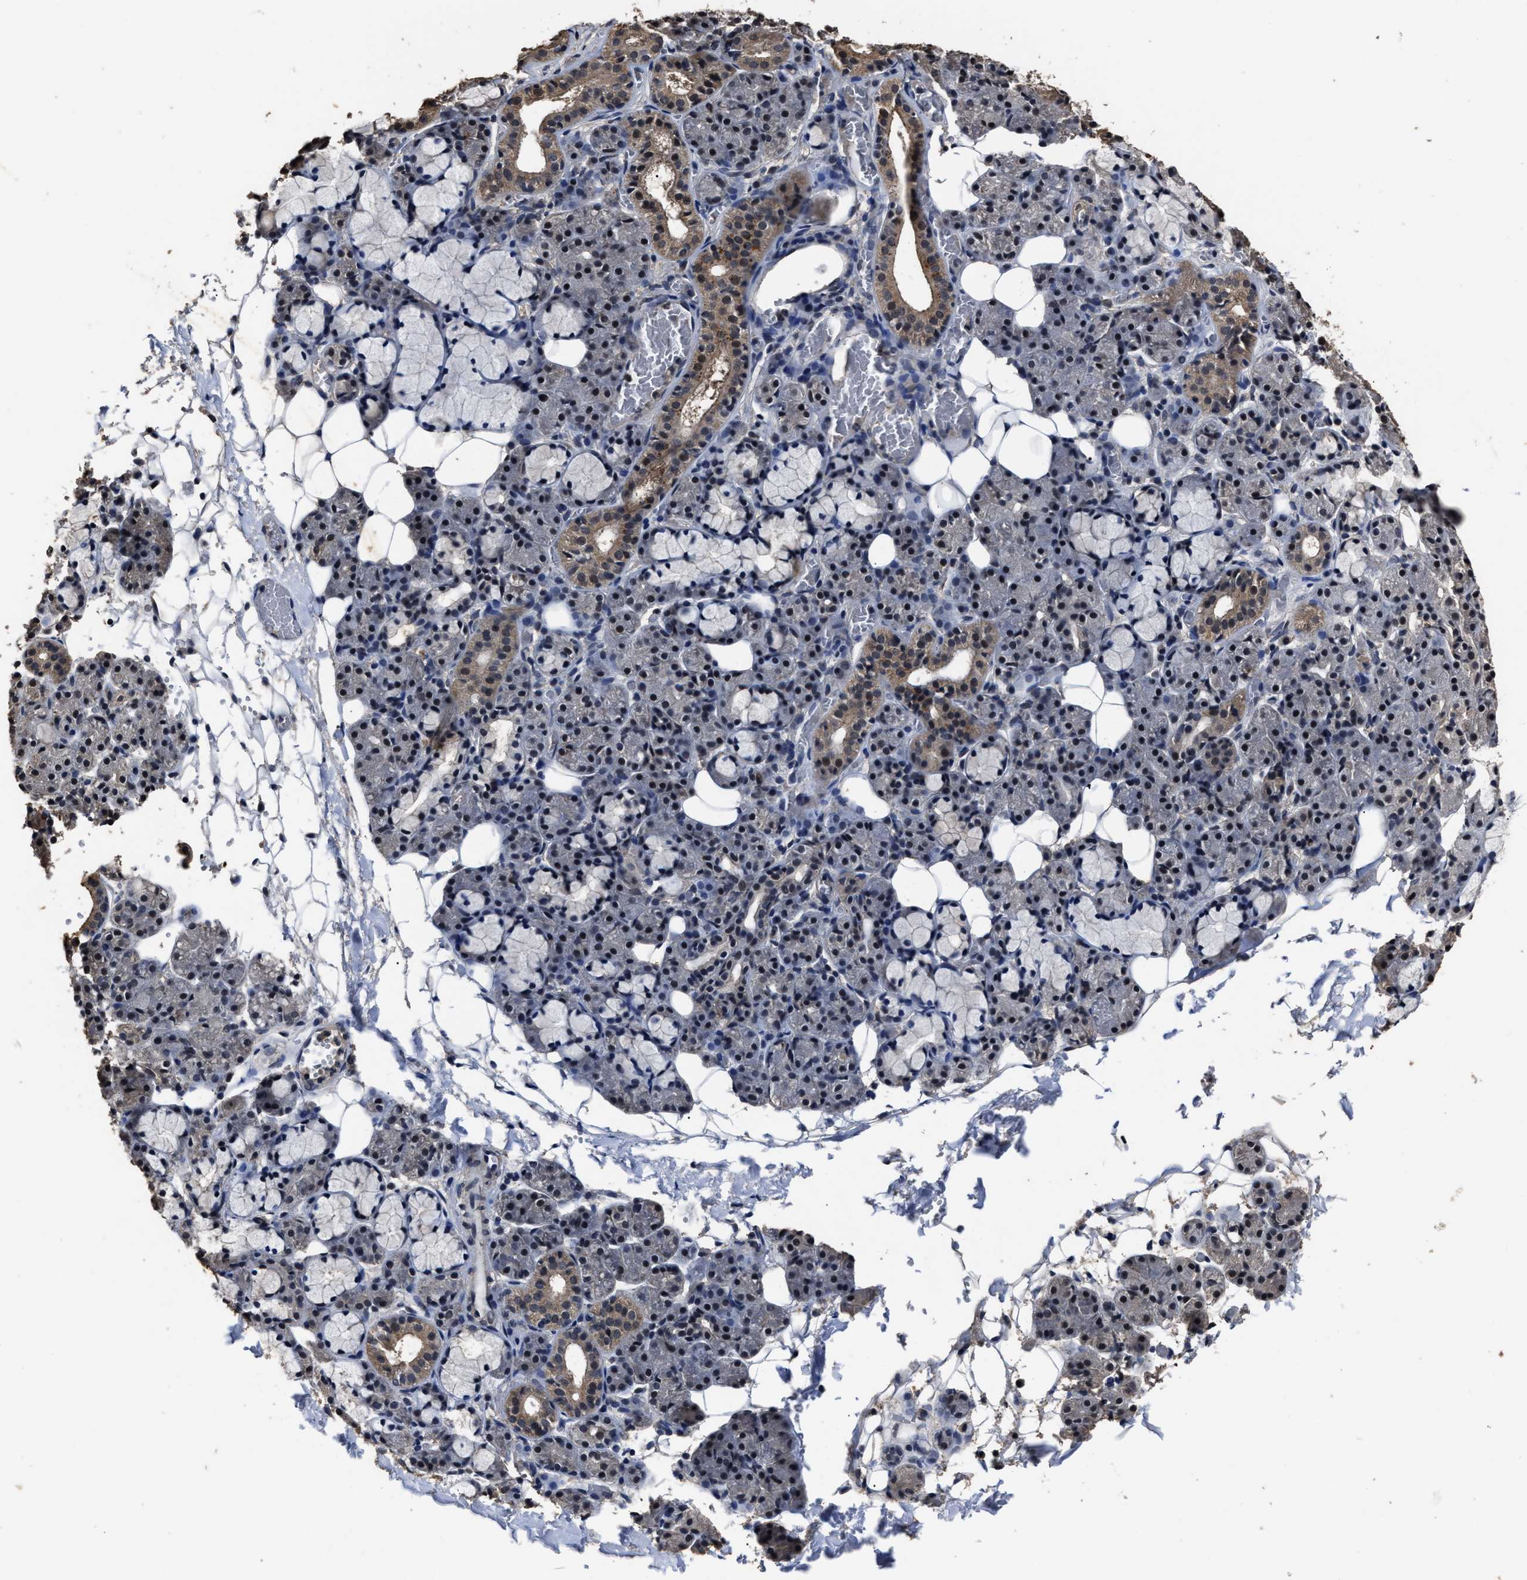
{"staining": {"intensity": "moderate", "quantity": "<25%", "location": "cytoplasmic/membranous,nuclear"}, "tissue": "salivary gland", "cell_type": "Glandular cells", "image_type": "normal", "snomed": [{"axis": "morphology", "description": "Normal tissue, NOS"}, {"axis": "topography", "description": "Salivary gland"}], "caption": "The histopathology image demonstrates immunohistochemical staining of benign salivary gland. There is moderate cytoplasmic/membranous,nuclear positivity is identified in approximately <25% of glandular cells. Nuclei are stained in blue.", "gene": "RSBN1L", "patient": {"sex": "male", "age": 63}}